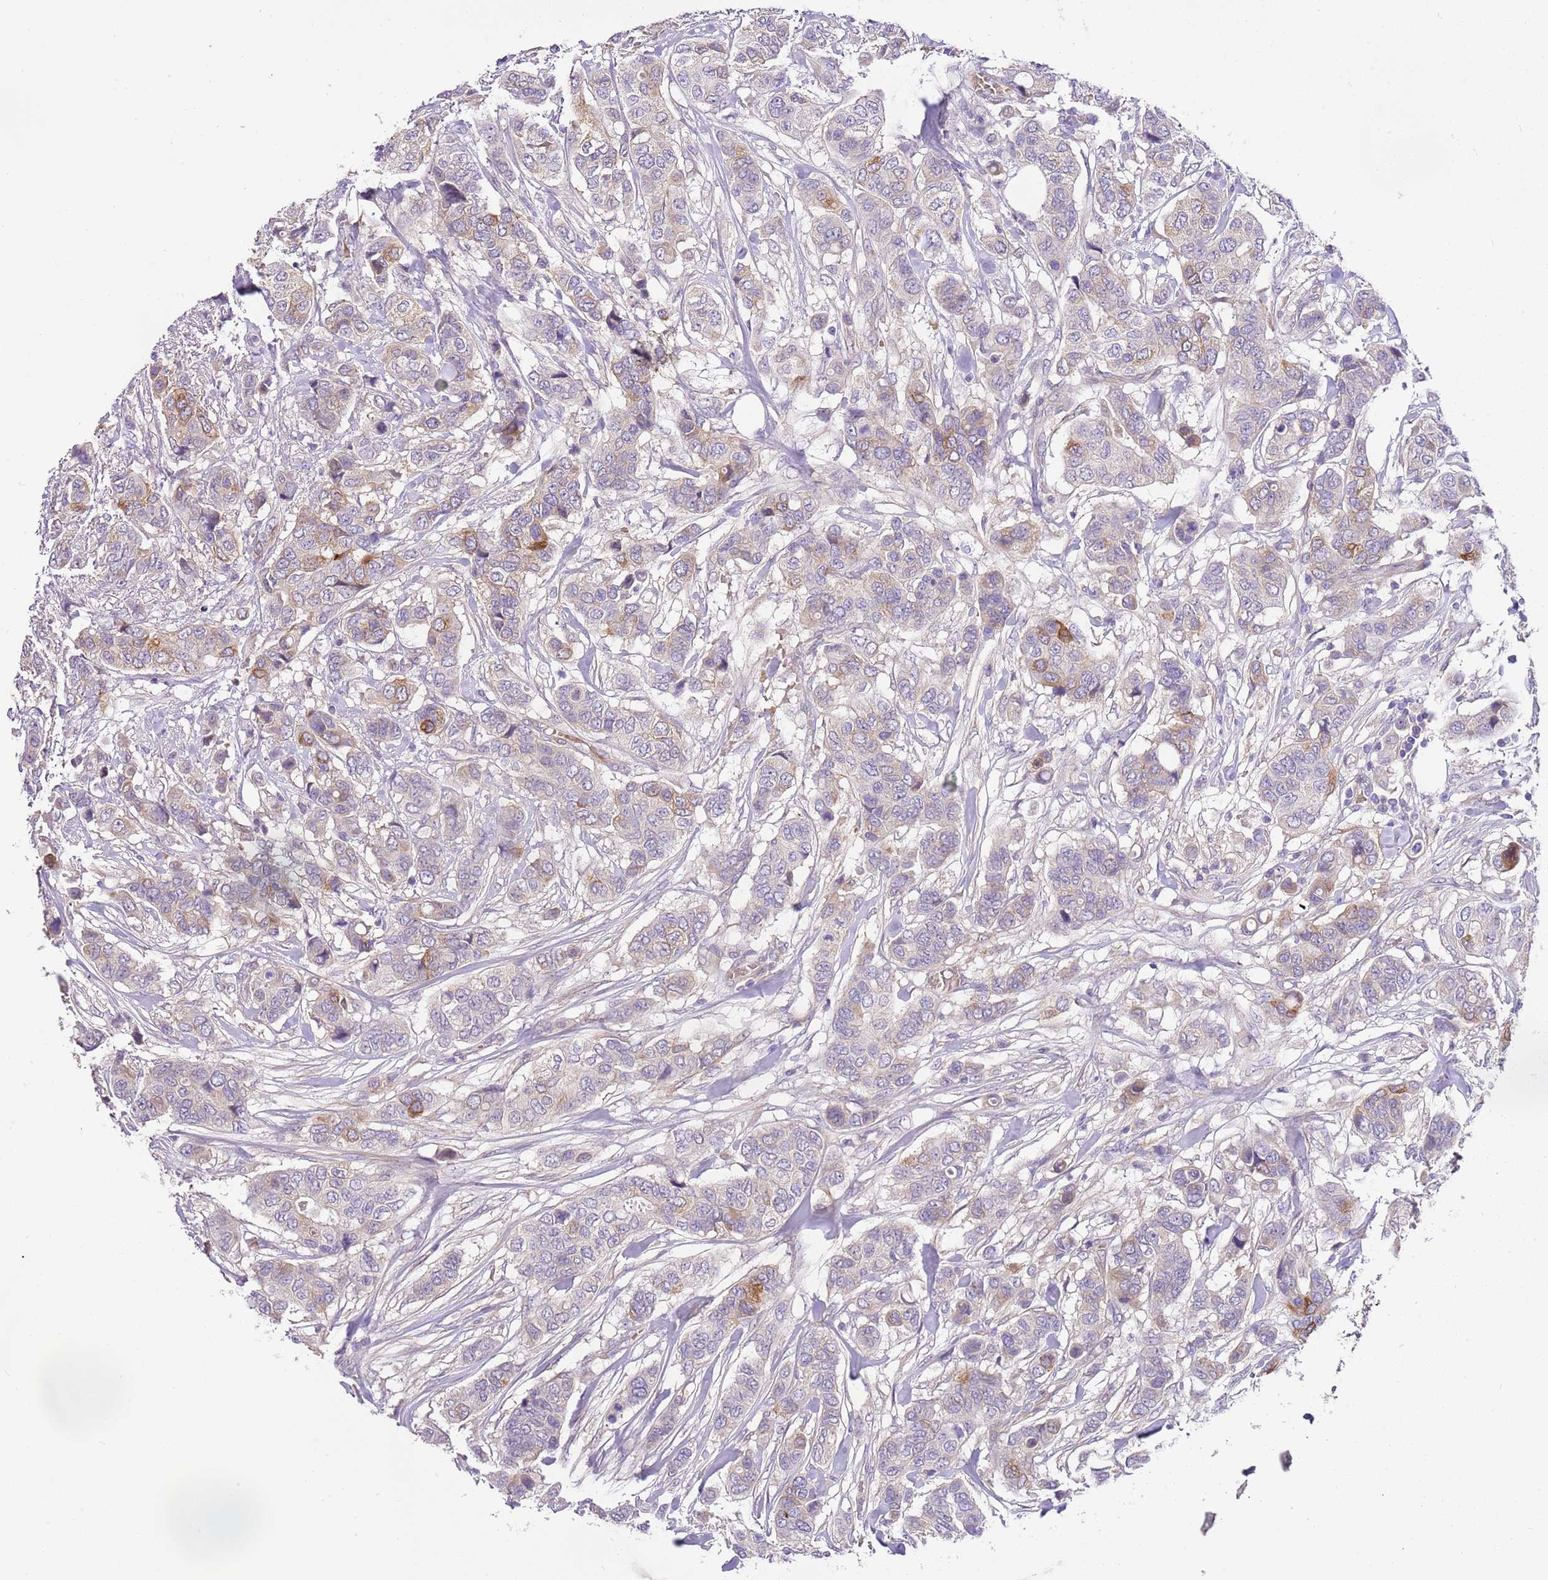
{"staining": {"intensity": "strong", "quantity": "<25%", "location": "cytoplasmic/membranous"}, "tissue": "breast cancer", "cell_type": "Tumor cells", "image_type": "cancer", "snomed": [{"axis": "morphology", "description": "Lobular carcinoma"}, {"axis": "topography", "description": "Breast"}], "caption": "Protein expression by immunohistochemistry (IHC) demonstrates strong cytoplasmic/membranous expression in approximately <25% of tumor cells in breast cancer (lobular carcinoma).", "gene": "RFK", "patient": {"sex": "female", "age": 51}}